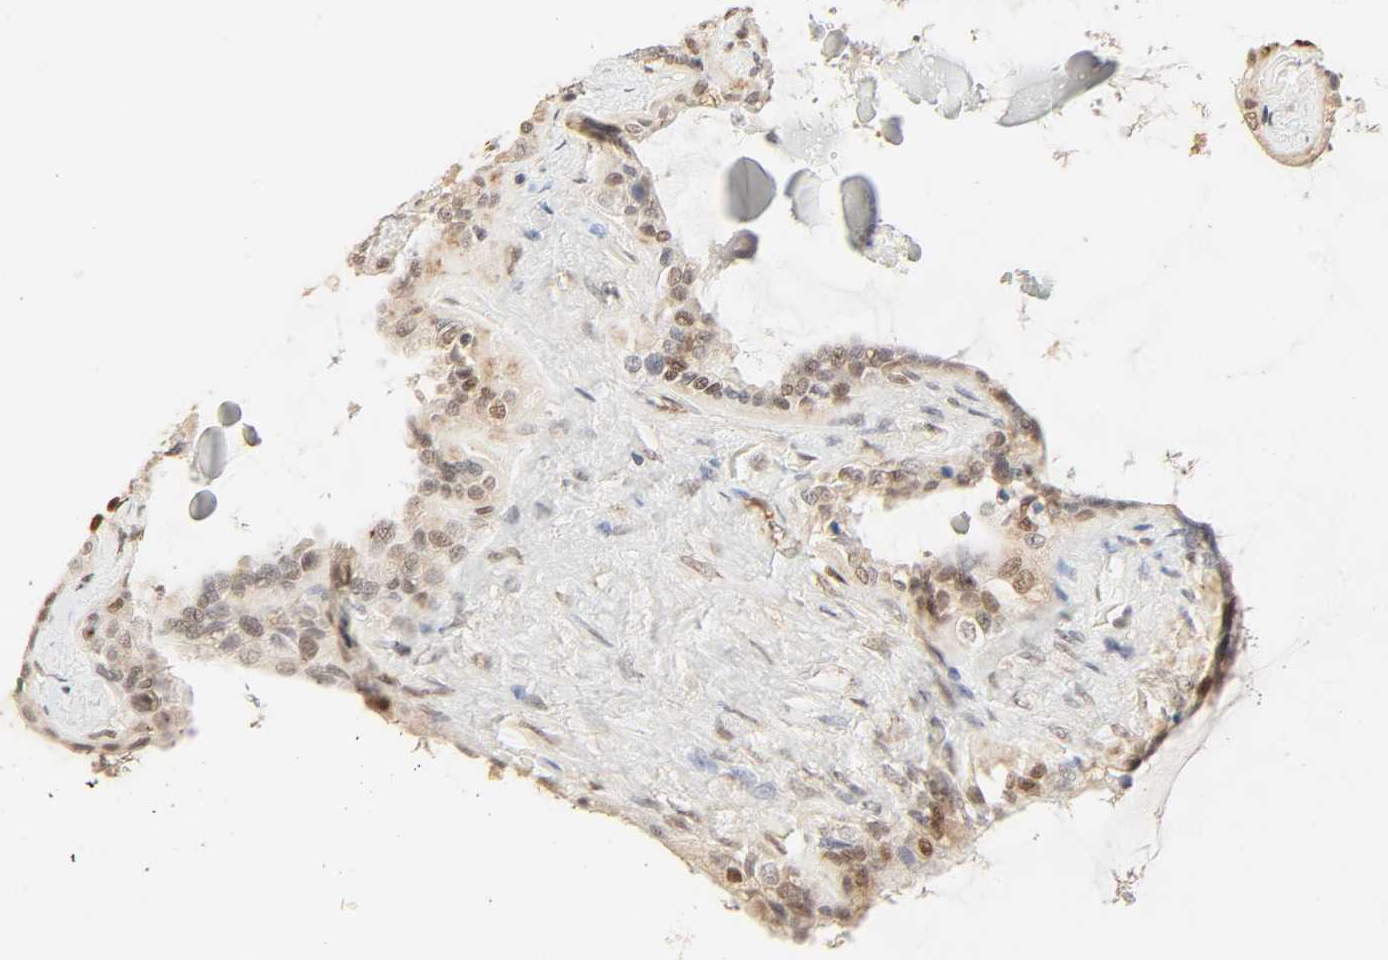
{"staining": {"intensity": "moderate", "quantity": "25%-75%", "location": "cytoplasmic/membranous,nuclear"}, "tissue": "seminal vesicle", "cell_type": "Glandular cells", "image_type": "normal", "snomed": [{"axis": "morphology", "description": "Normal tissue, NOS"}, {"axis": "morphology", "description": "Inflammation, NOS"}, {"axis": "topography", "description": "Urinary bladder"}, {"axis": "topography", "description": "Prostate"}, {"axis": "topography", "description": "Seminal veicle"}], "caption": "Benign seminal vesicle was stained to show a protein in brown. There is medium levels of moderate cytoplasmic/membranous,nuclear staining in approximately 25%-75% of glandular cells.", "gene": "UBC", "patient": {"sex": "male", "age": 82}}